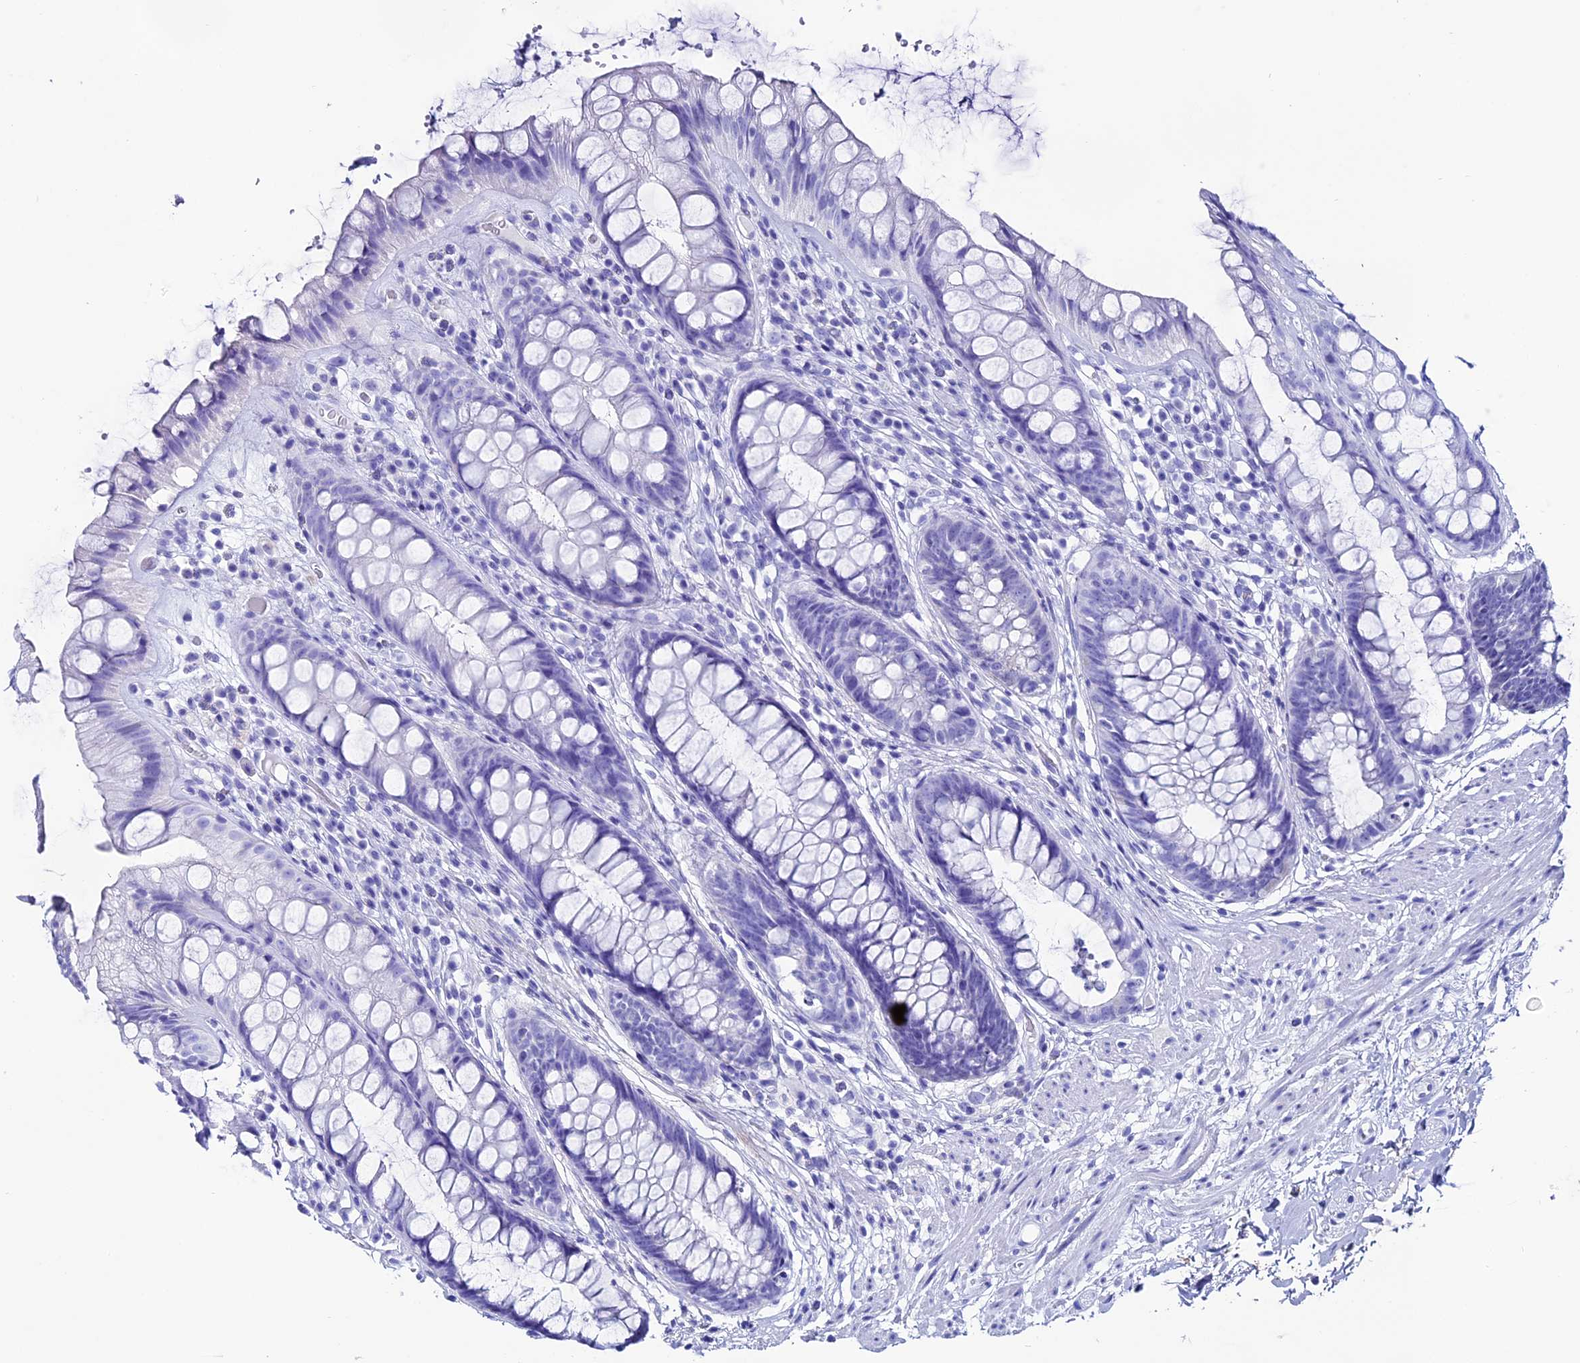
{"staining": {"intensity": "negative", "quantity": "none", "location": "none"}, "tissue": "rectum", "cell_type": "Glandular cells", "image_type": "normal", "snomed": [{"axis": "morphology", "description": "Normal tissue, NOS"}, {"axis": "topography", "description": "Rectum"}], "caption": "Immunohistochemistry (IHC) of unremarkable rectum shows no expression in glandular cells. (Immunohistochemistry, brightfield microscopy, high magnification).", "gene": "ANKRD29", "patient": {"sex": "male", "age": 74}}